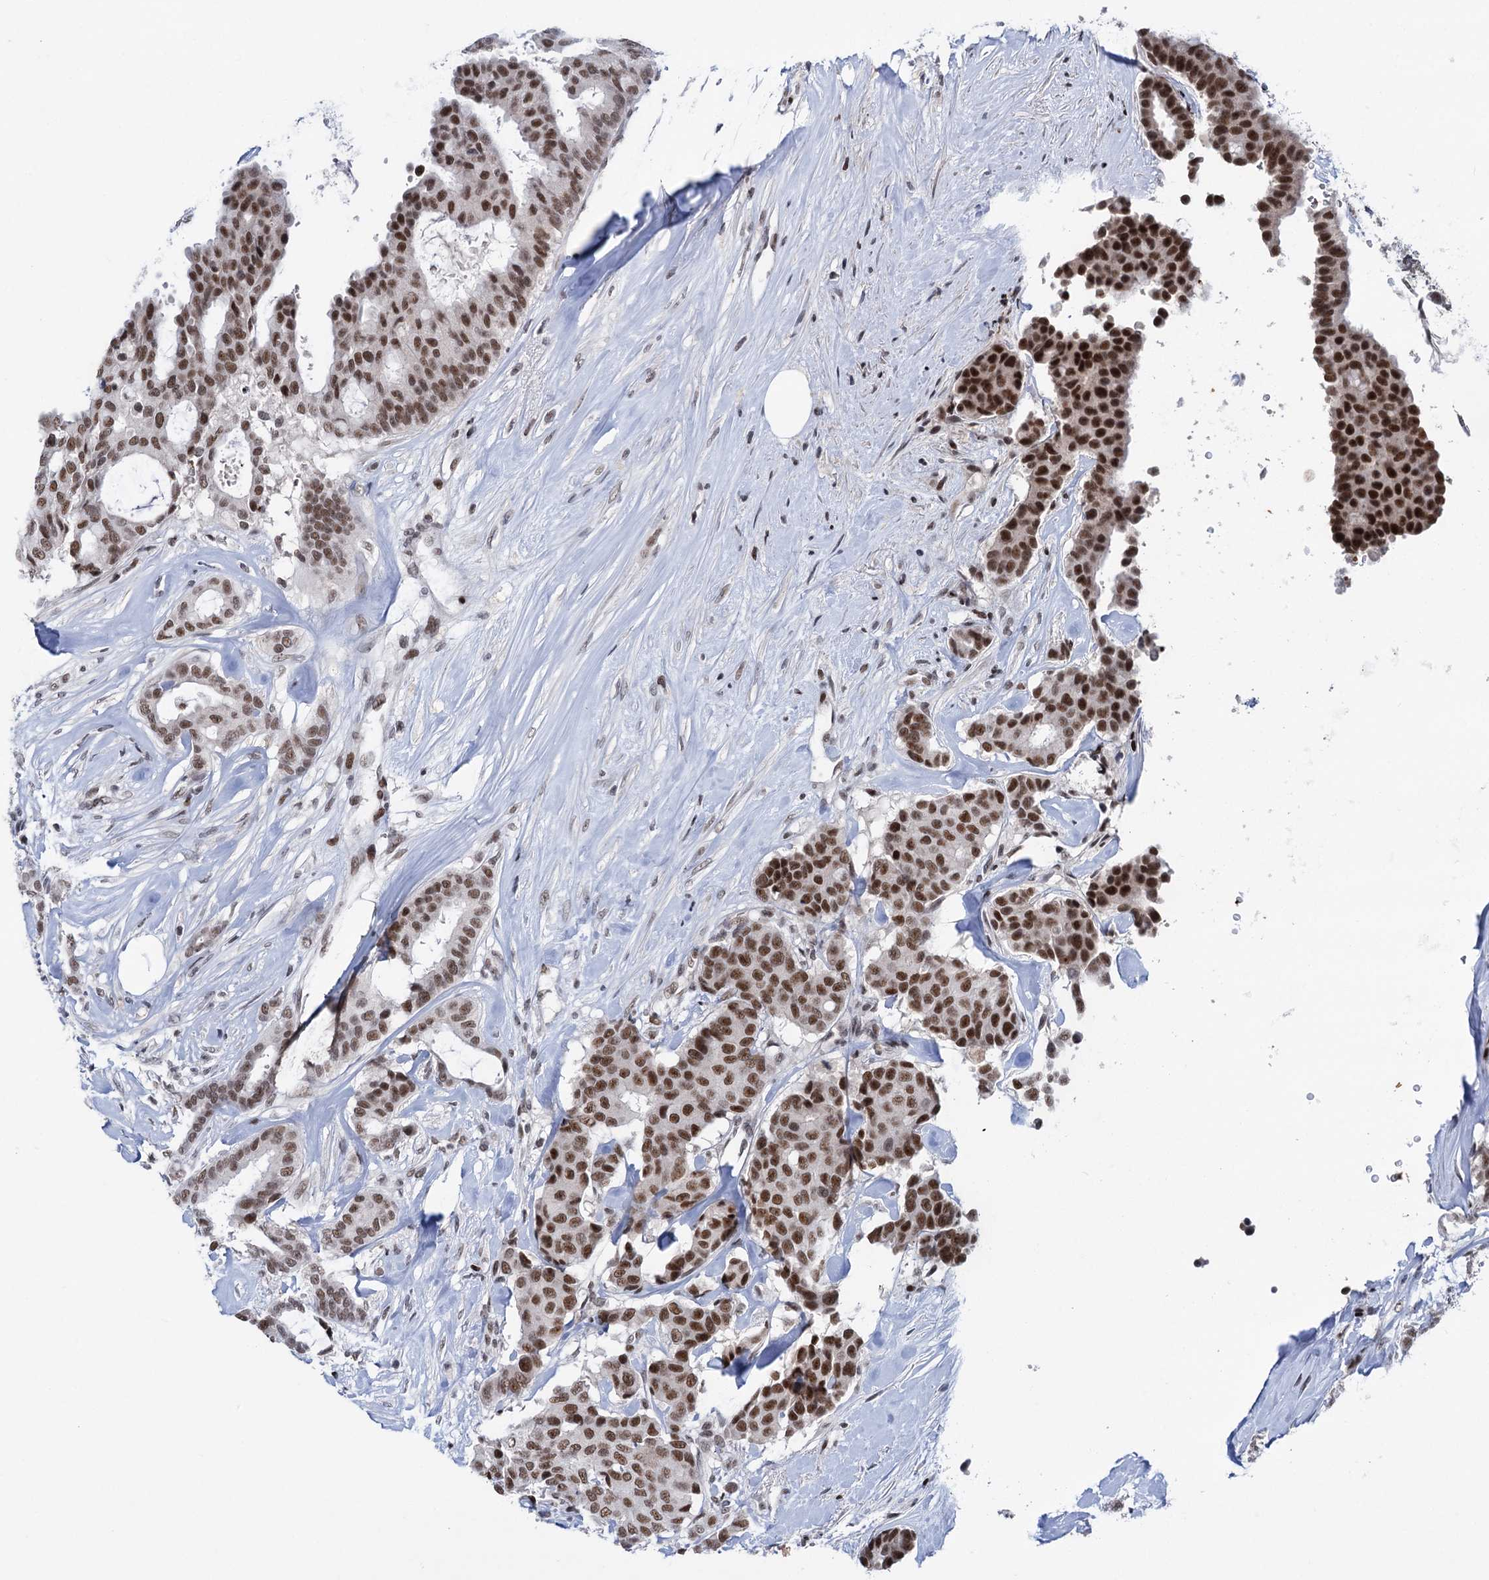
{"staining": {"intensity": "moderate", "quantity": ">75%", "location": "nuclear"}, "tissue": "breast cancer", "cell_type": "Tumor cells", "image_type": "cancer", "snomed": [{"axis": "morphology", "description": "Duct carcinoma"}, {"axis": "topography", "description": "Breast"}], "caption": "A brown stain highlights moderate nuclear expression of a protein in breast cancer (intraductal carcinoma) tumor cells.", "gene": "ZCCHC10", "patient": {"sex": "female", "age": 75}}